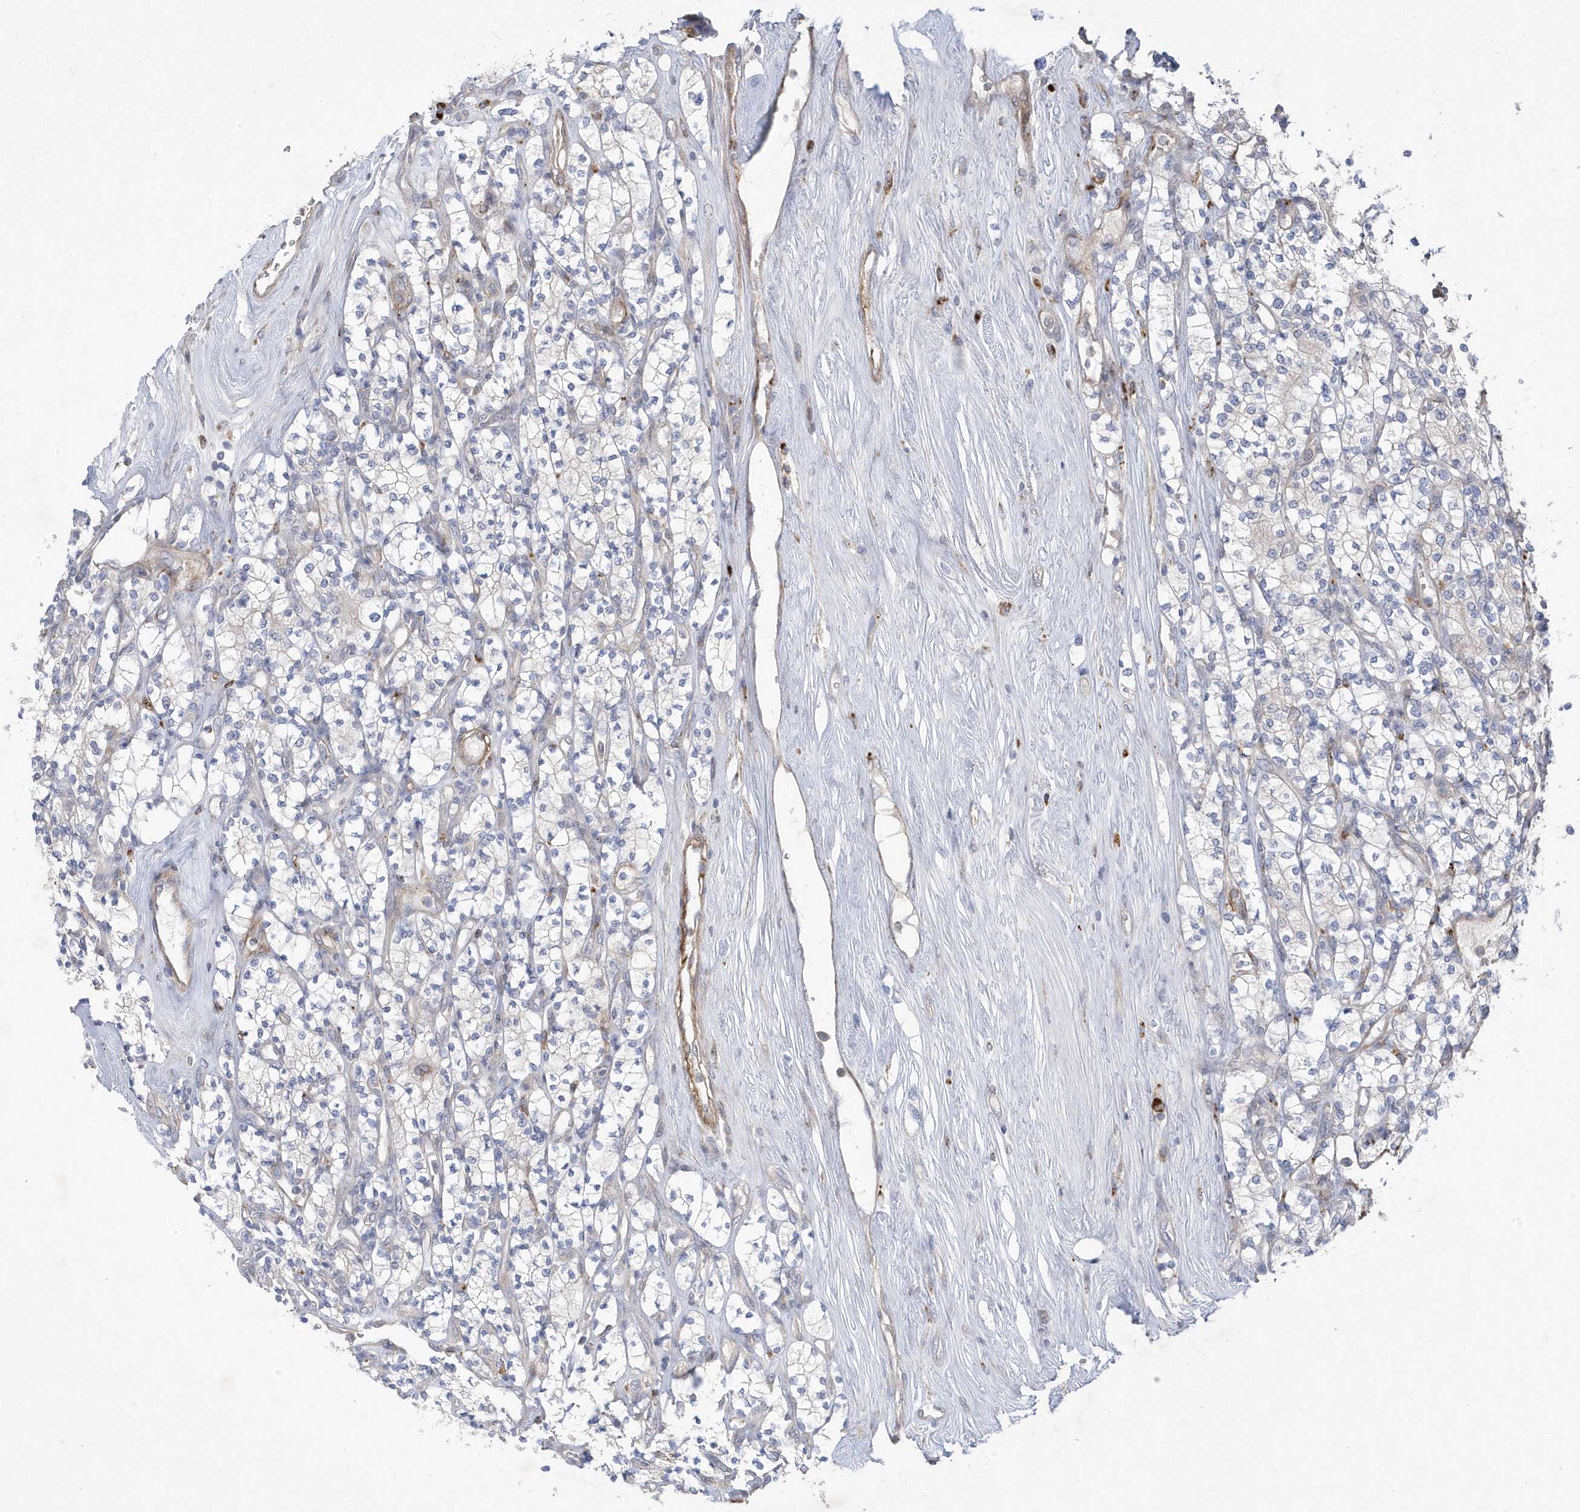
{"staining": {"intensity": "negative", "quantity": "none", "location": "none"}, "tissue": "renal cancer", "cell_type": "Tumor cells", "image_type": "cancer", "snomed": [{"axis": "morphology", "description": "Adenocarcinoma, NOS"}, {"axis": "topography", "description": "Kidney"}], "caption": "Immunohistochemistry of renal cancer shows no expression in tumor cells.", "gene": "ANAPC1", "patient": {"sex": "male", "age": 77}}